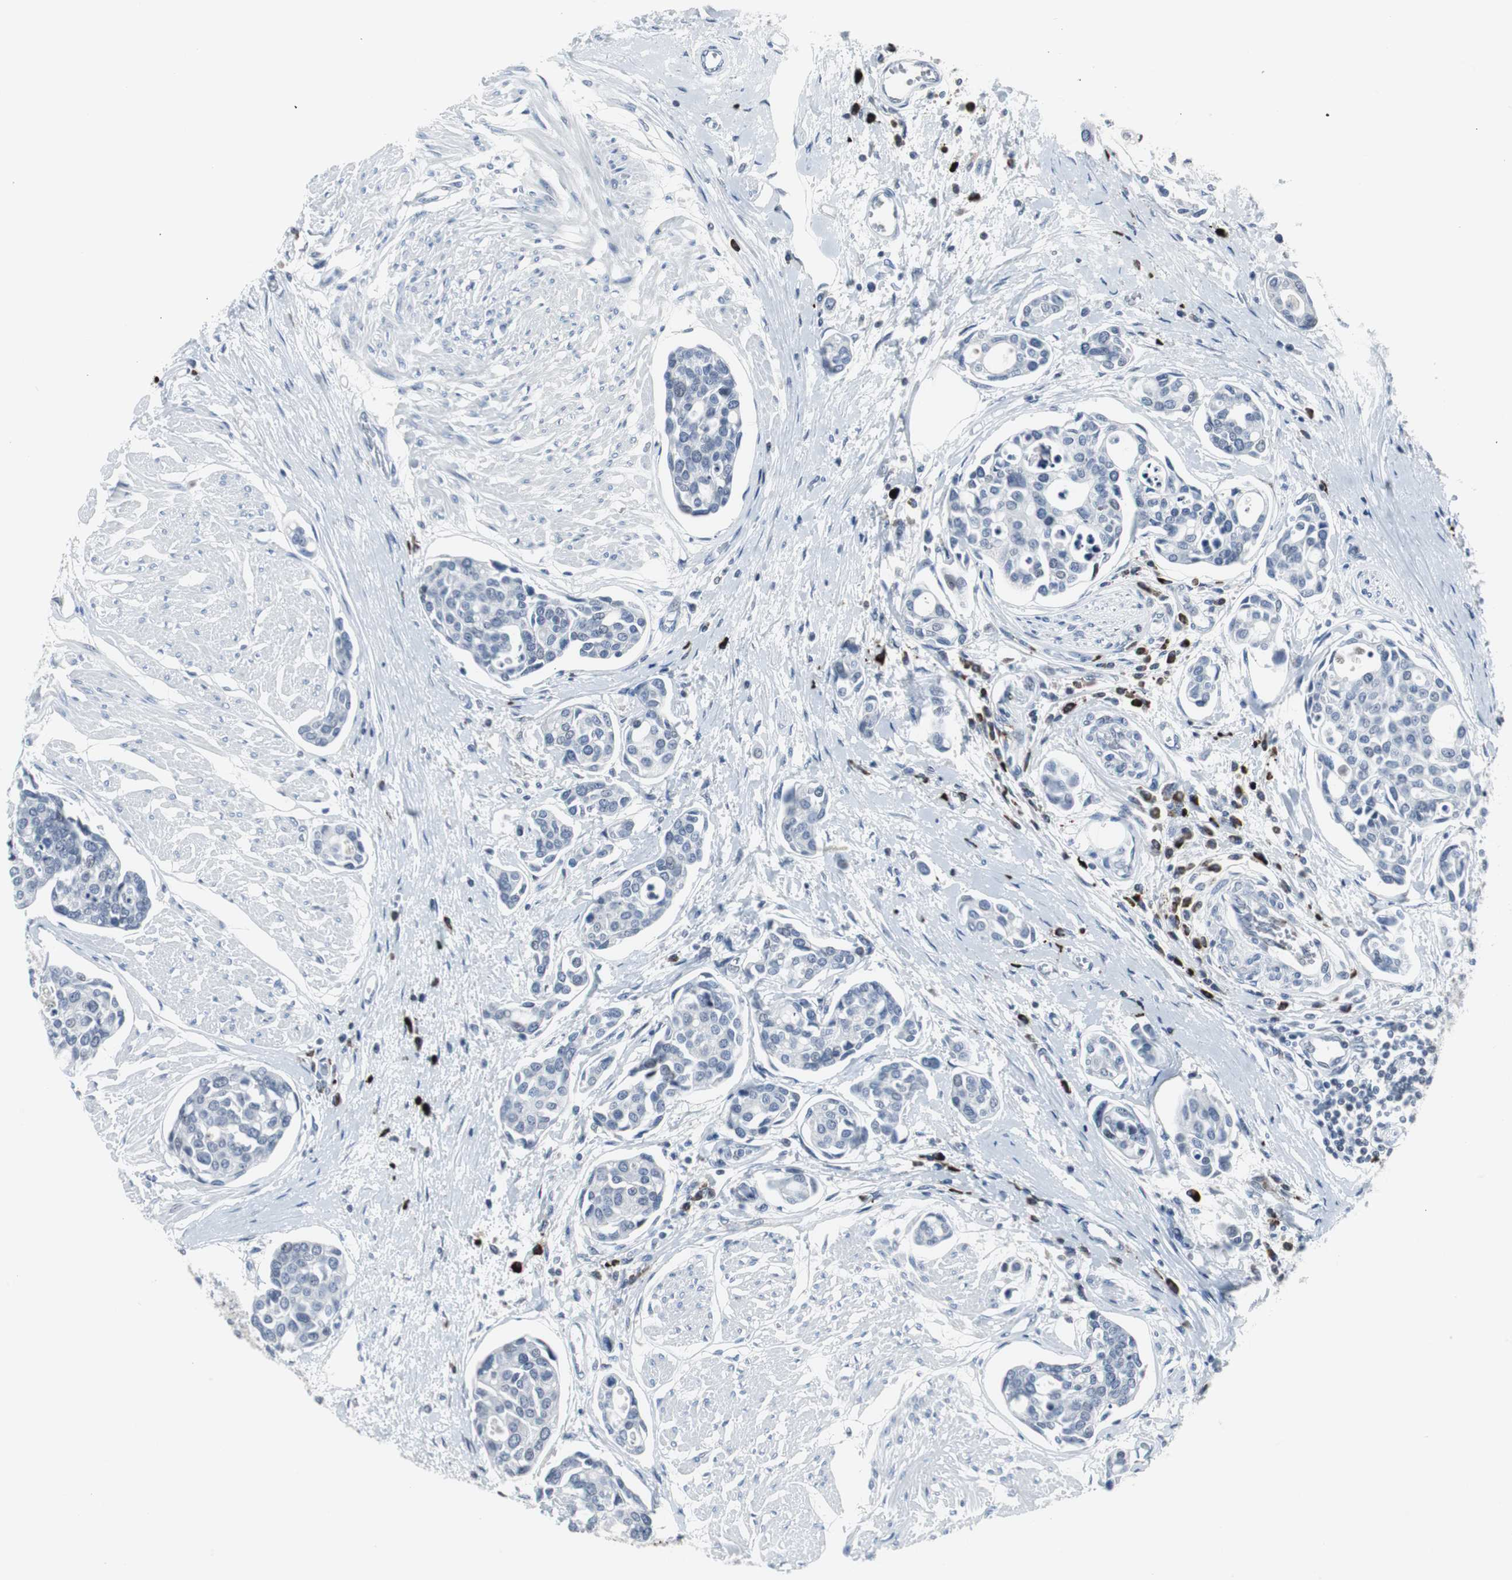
{"staining": {"intensity": "negative", "quantity": "none", "location": "none"}, "tissue": "urothelial cancer", "cell_type": "Tumor cells", "image_type": "cancer", "snomed": [{"axis": "morphology", "description": "Urothelial carcinoma, High grade"}, {"axis": "topography", "description": "Urinary bladder"}], "caption": "Urothelial carcinoma (high-grade) was stained to show a protein in brown. There is no significant expression in tumor cells.", "gene": "DOK1", "patient": {"sex": "male", "age": 78}}